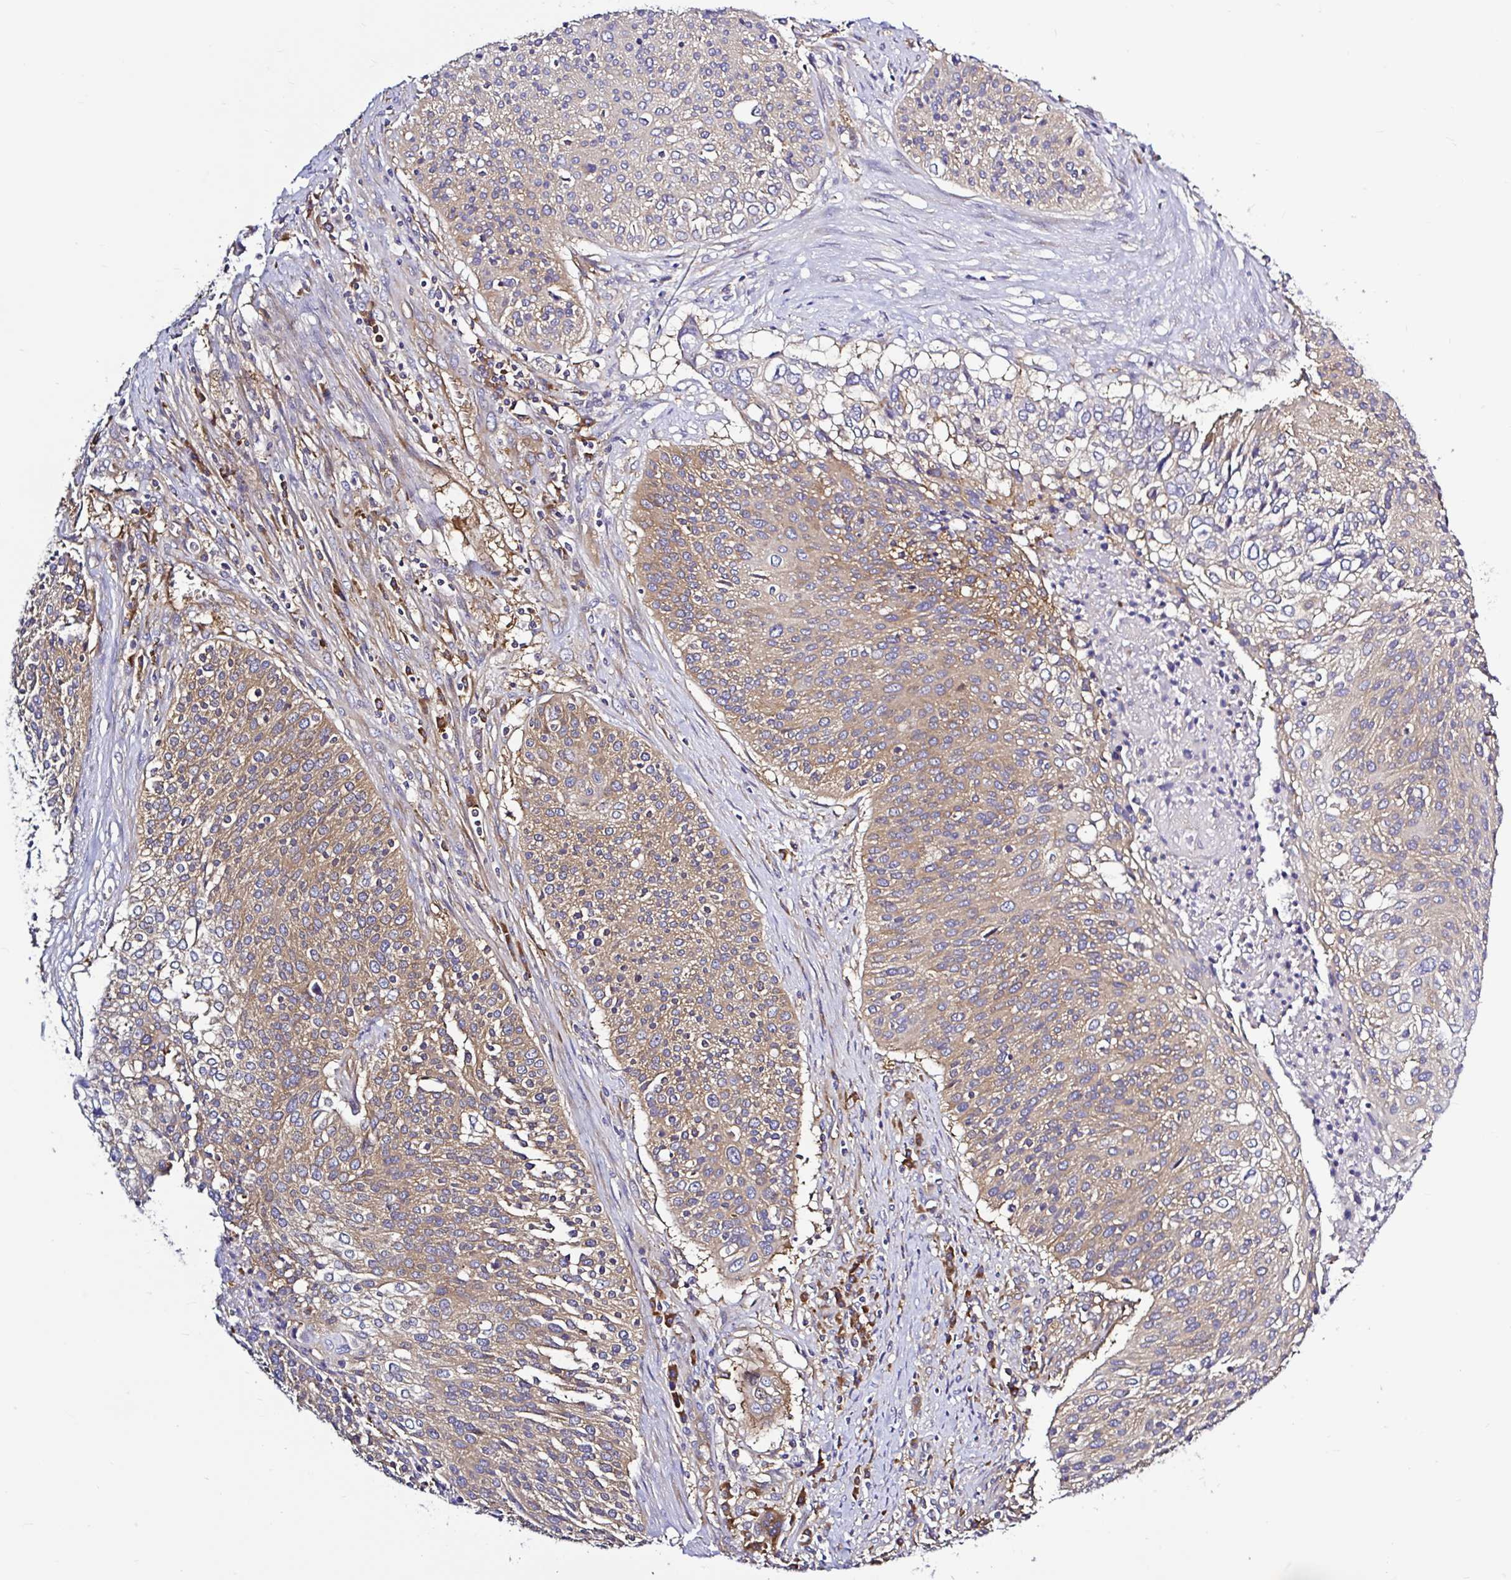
{"staining": {"intensity": "moderate", "quantity": ">75%", "location": "cytoplasmic/membranous"}, "tissue": "cervical cancer", "cell_type": "Tumor cells", "image_type": "cancer", "snomed": [{"axis": "morphology", "description": "Squamous cell carcinoma, NOS"}, {"axis": "topography", "description": "Cervix"}], "caption": "Moderate cytoplasmic/membranous positivity for a protein is identified in about >75% of tumor cells of cervical squamous cell carcinoma using immunohistochemistry.", "gene": "LARS1", "patient": {"sex": "female", "age": 31}}